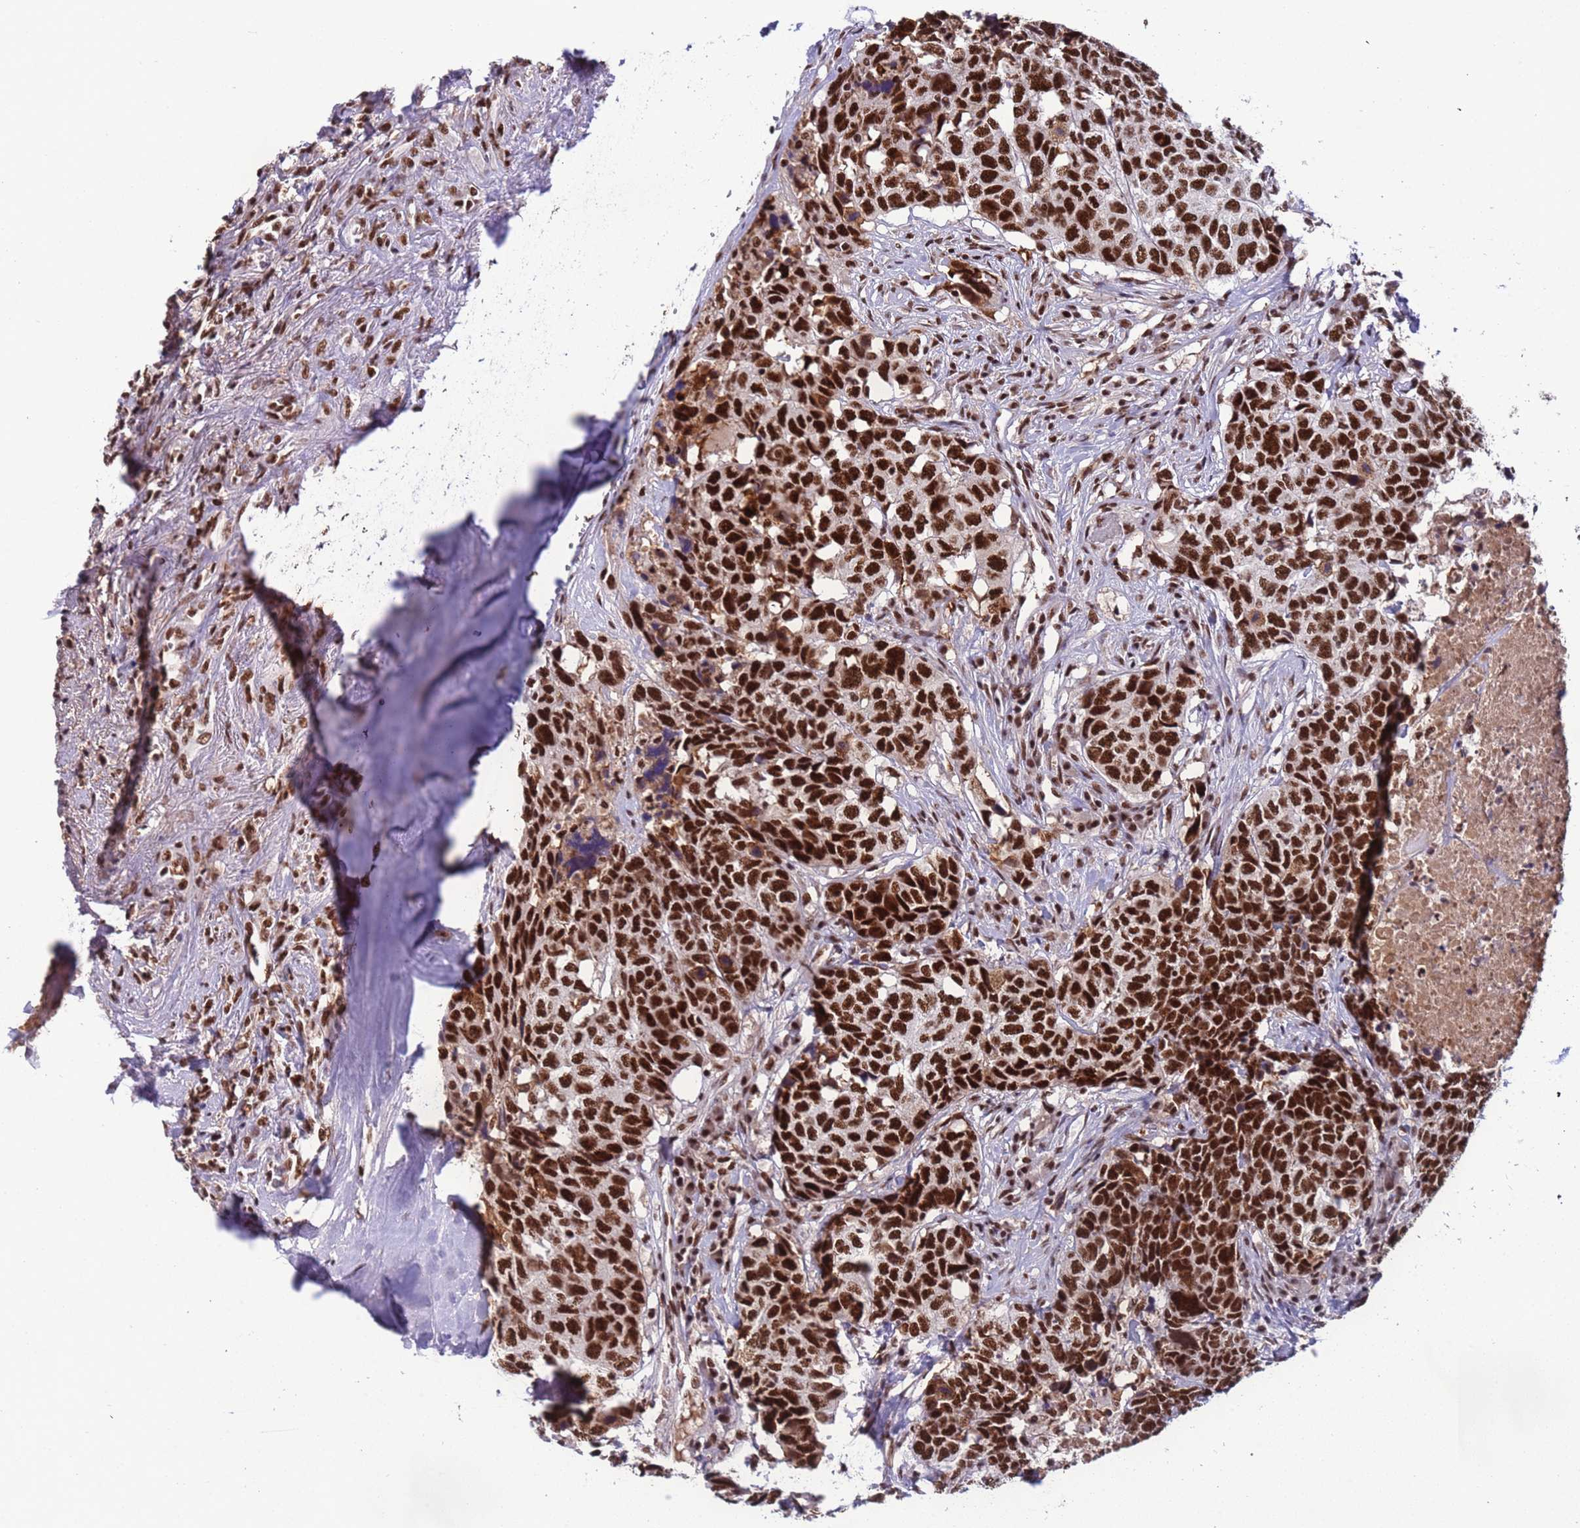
{"staining": {"intensity": "strong", "quantity": ">75%", "location": "nuclear"}, "tissue": "head and neck cancer", "cell_type": "Tumor cells", "image_type": "cancer", "snomed": [{"axis": "morphology", "description": "Squamous cell carcinoma, NOS"}, {"axis": "topography", "description": "Head-Neck"}], "caption": "Tumor cells exhibit strong nuclear expression in about >75% of cells in head and neck cancer.", "gene": "SRRT", "patient": {"sex": "male", "age": 66}}